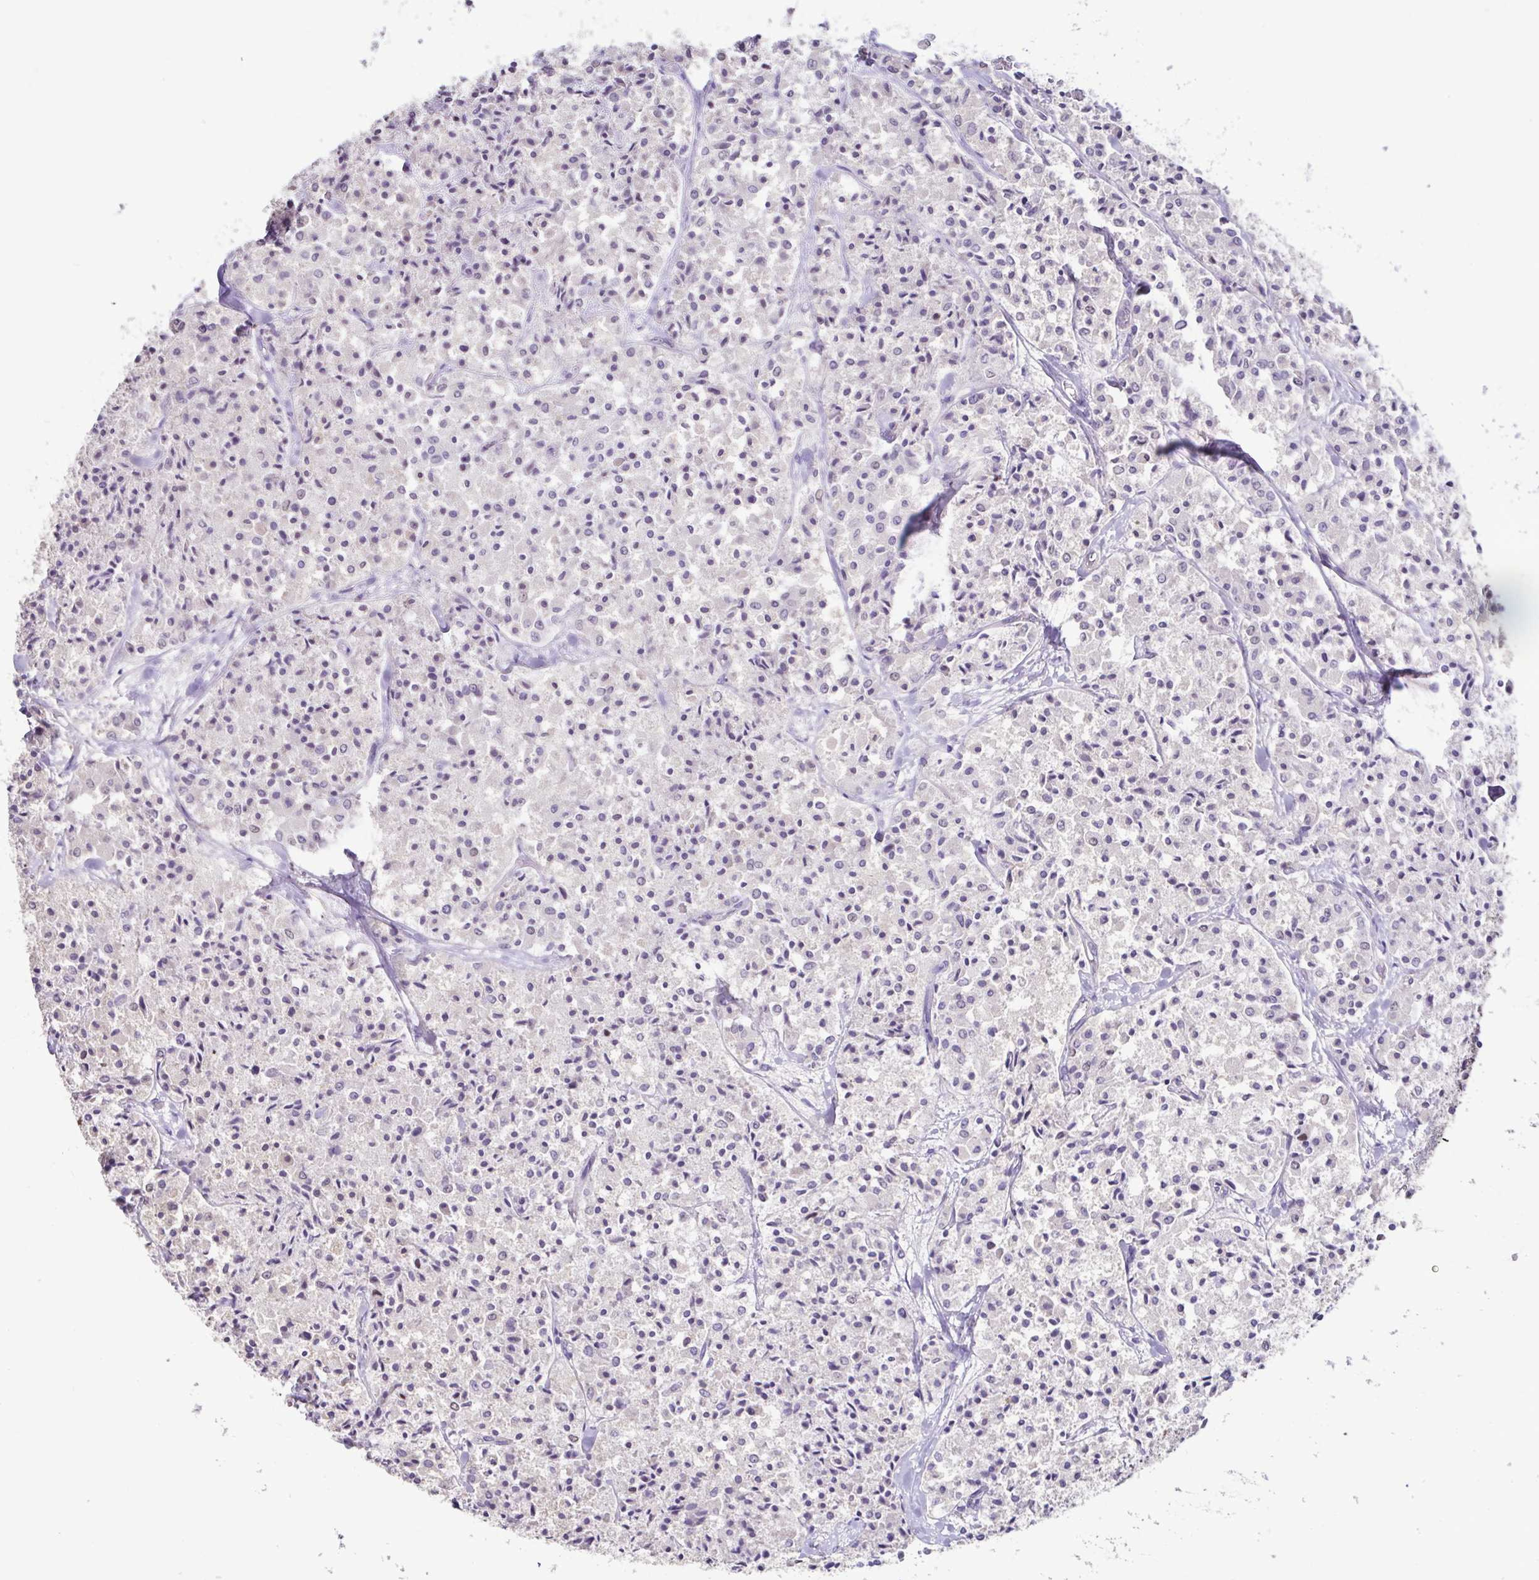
{"staining": {"intensity": "weak", "quantity": "25%-75%", "location": "nuclear"}, "tissue": "carcinoid", "cell_type": "Tumor cells", "image_type": "cancer", "snomed": [{"axis": "morphology", "description": "Carcinoid, malignant, NOS"}, {"axis": "topography", "description": "Lung"}], "caption": "A histopathology image of human carcinoid (malignant) stained for a protein exhibits weak nuclear brown staining in tumor cells. The staining was performed using DAB (3,3'-diaminobenzidine) to visualize the protein expression in brown, while the nuclei were stained in blue with hematoxylin (Magnification: 20x).", "gene": "ACTRT3", "patient": {"sex": "male", "age": 71}}